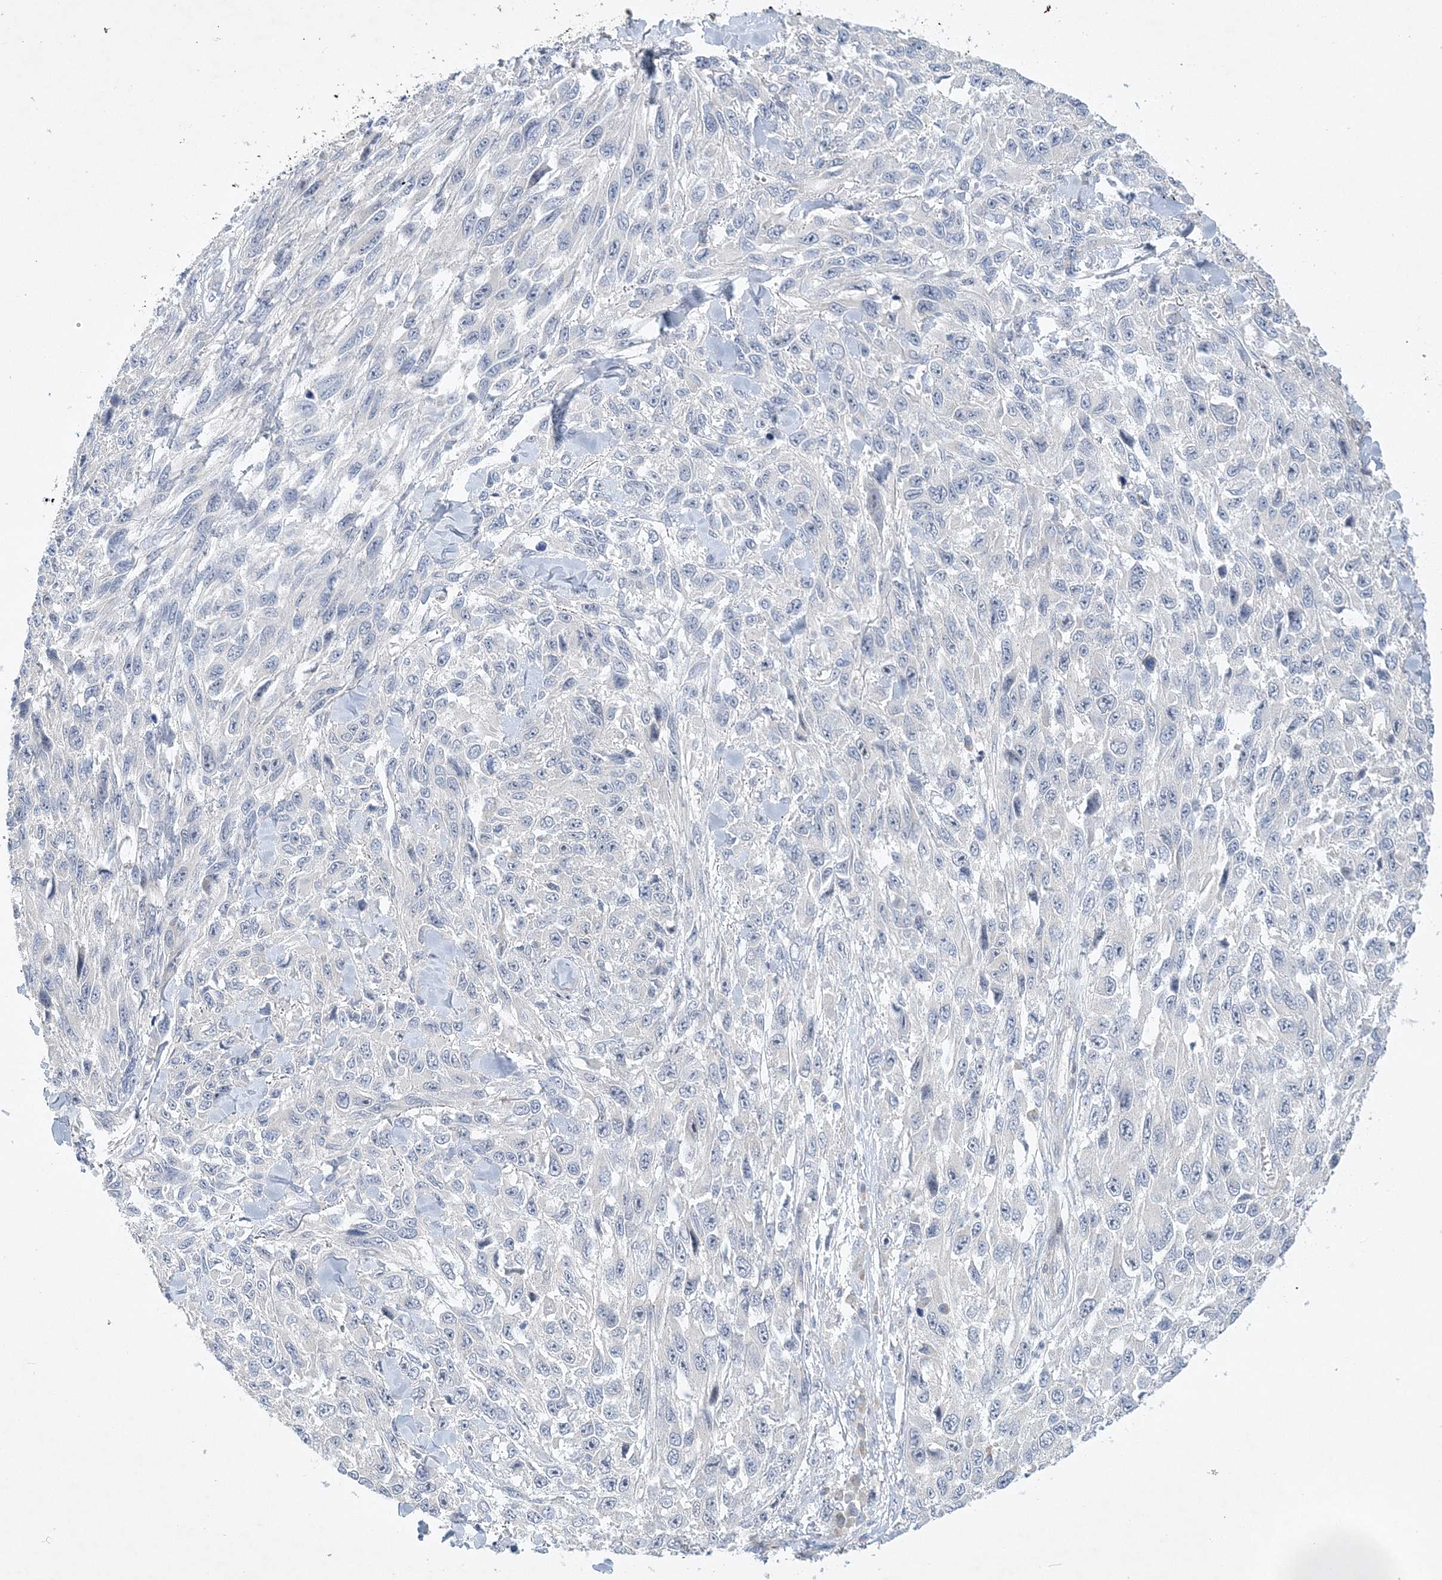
{"staining": {"intensity": "negative", "quantity": "none", "location": "none"}, "tissue": "melanoma", "cell_type": "Tumor cells", "image_type": "cancer", "snomed": [{"axis": "morphology", "description": "Malignant melanoma, NOS"}, {"axis": "topography", "description": "Skin"}], "caption": "Immunohistochemistry (IHC) micrograph of neoplastic tissue: human melanoma stained with DAB (3,3'-diaminobenzidine) reveals no significant protein expression in tumor cells.", "gene": "ANKRD35", "patient": {"sex": "female", "age": 96}}